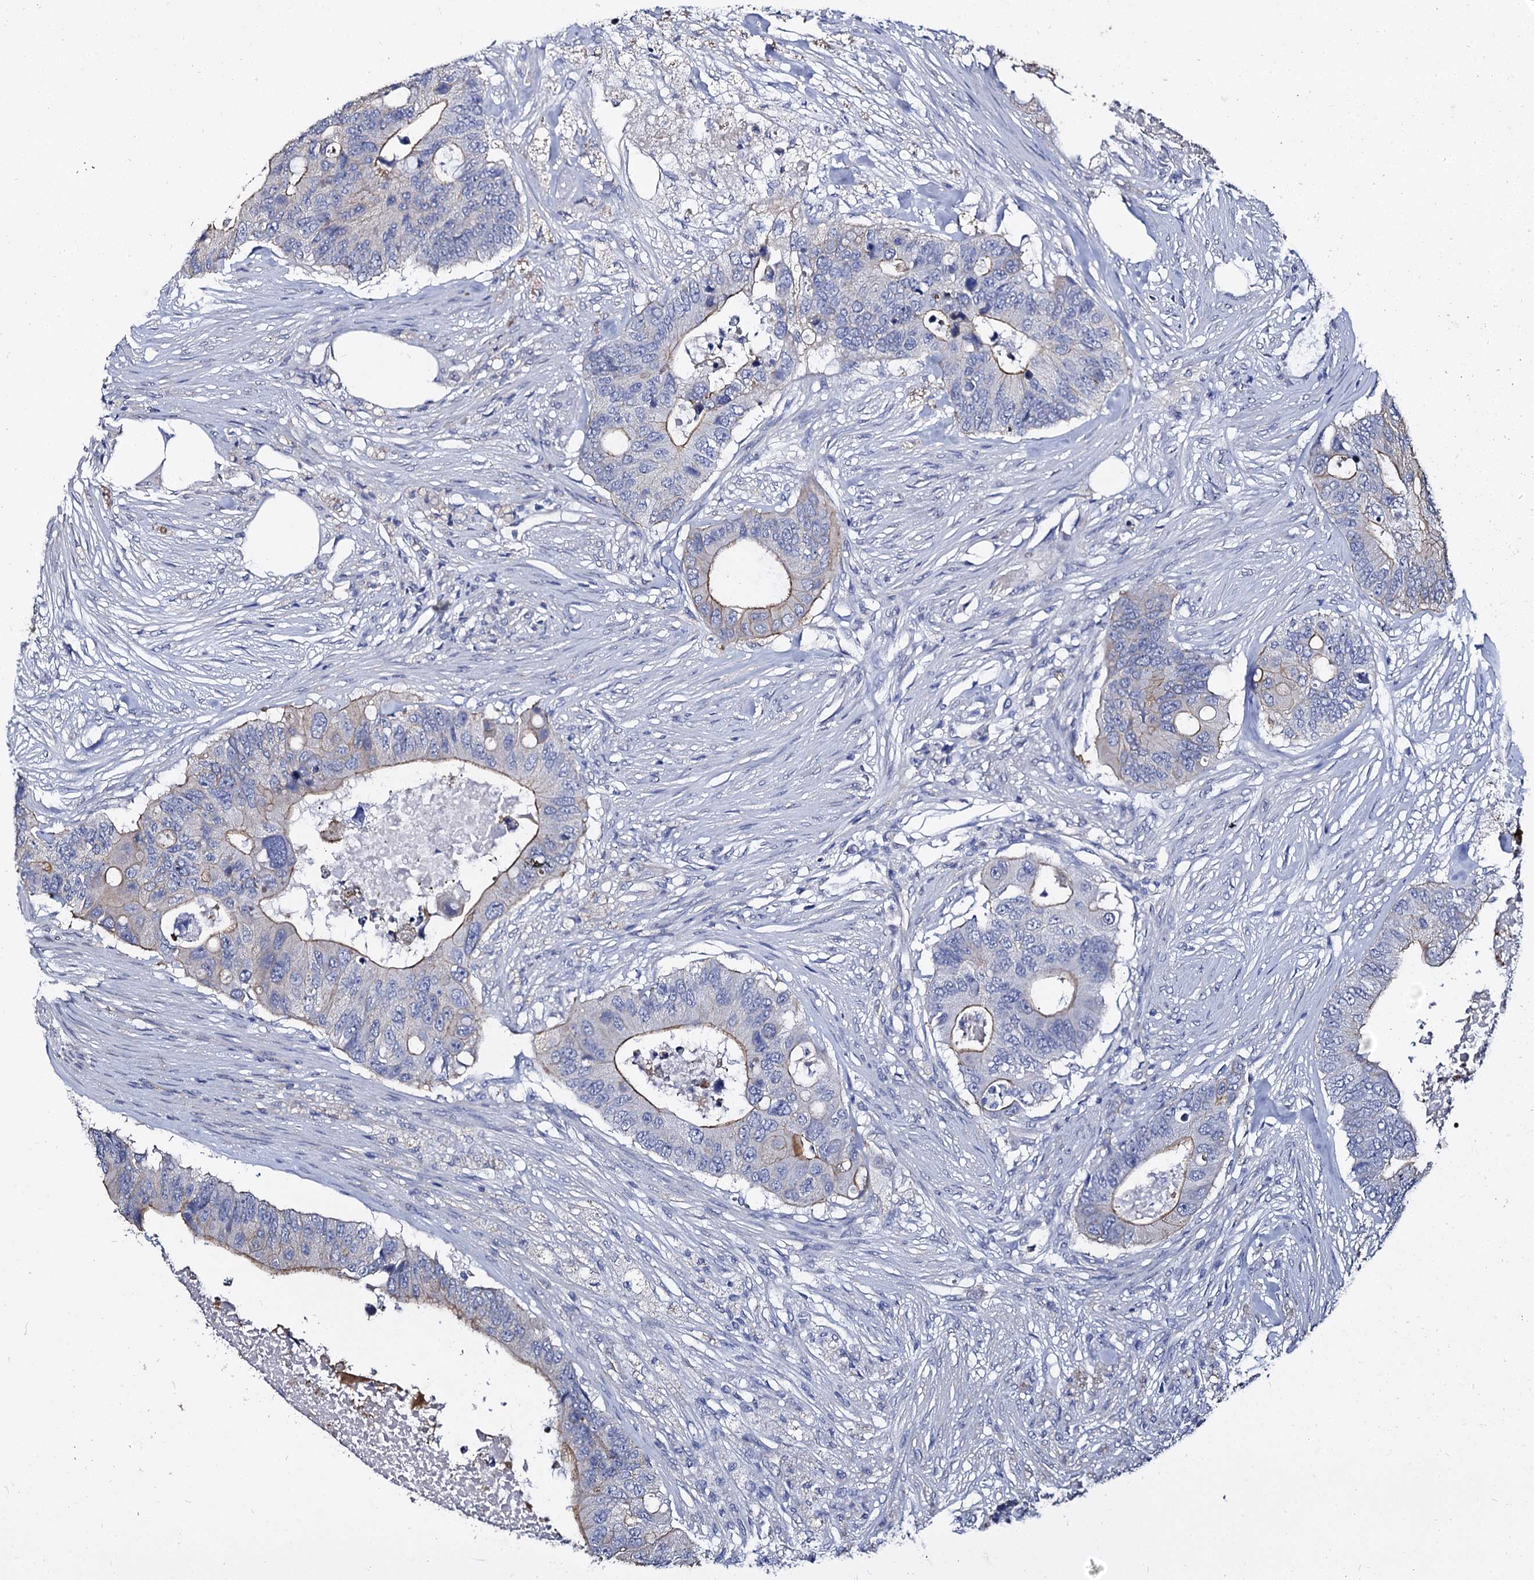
{"staining": {"intensity": "moderate", "quantity": "25%-75%", "location": "cytoplasmic/membranous"}, "tissue": "colorectal cancer", "cell_type": "Tumor cells", "image_type": "cancer", "snomed": [{"axis": "morphology", "description": "Adenocarcinoma, NOS"}, {"axis": "topography", "description": "Colon"}], "caption": "Immunohistochemical staining of colorectal cancer (adenocarcinoma) displays medium levels of moderate cytoplasmic/membranous protein staining in about 25%-75% of tumor cells.", "gene": "CBFB", "patient": {"sex": "male", "age": 71}}